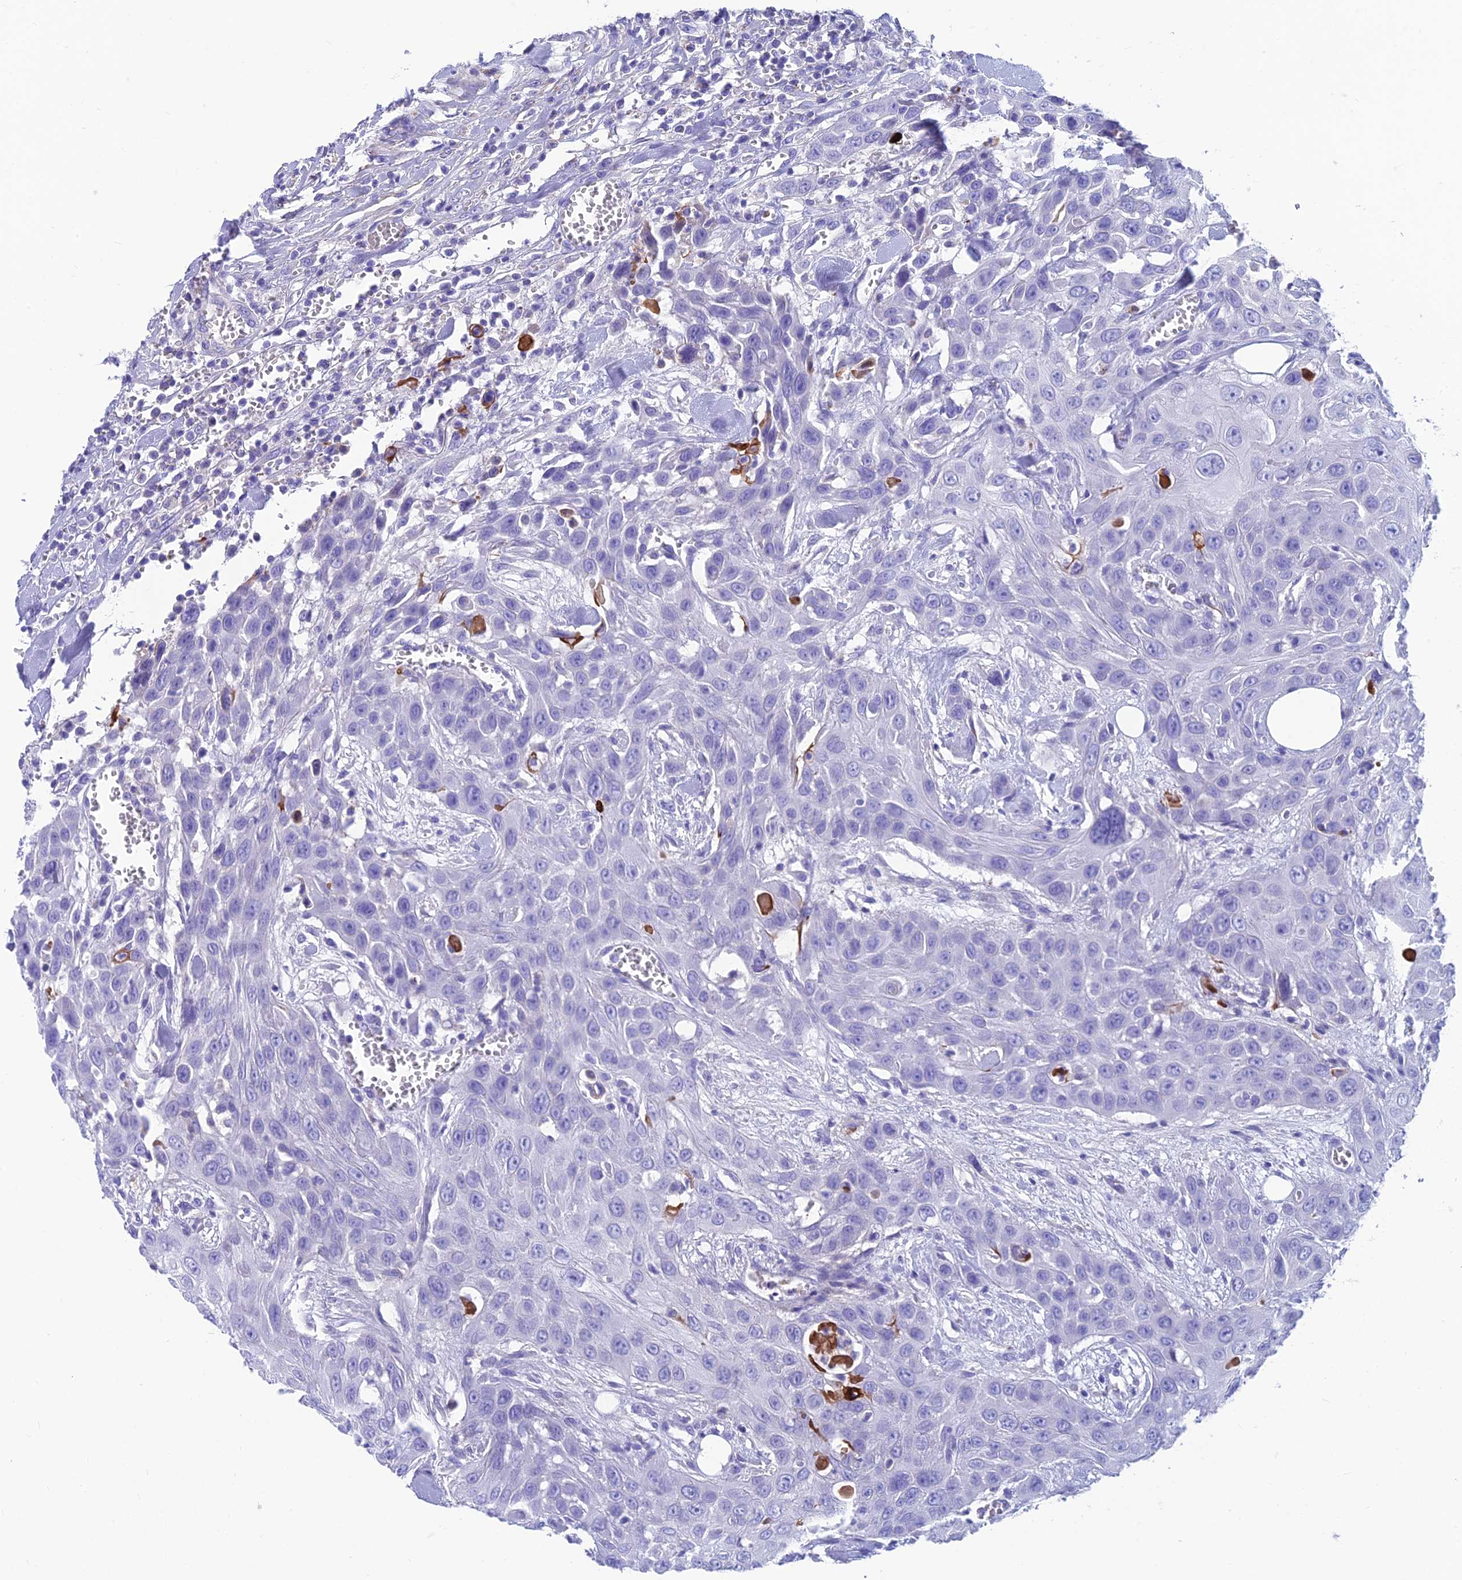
{"staining": {"intensity": "negative", "quantity": "none", "location": "none"}, "tissue": "head and neck cancer", "cell_type": "Tumor cells", "image_type": "cancer", "snomed": [{"axis": "morphology", "description": "Squamous cell carcinoma, NOS"}, {"axis": "topography", "description": "Head-Neck"}], "caption": "High power microscopy histopathology image of an IHC micrograph of head and neck cancer (squamous cell carcinoma), revealing no significant expression in tumor cells.", "gene": "GNG11", "patient": {"sex": "male", "age": 81}}